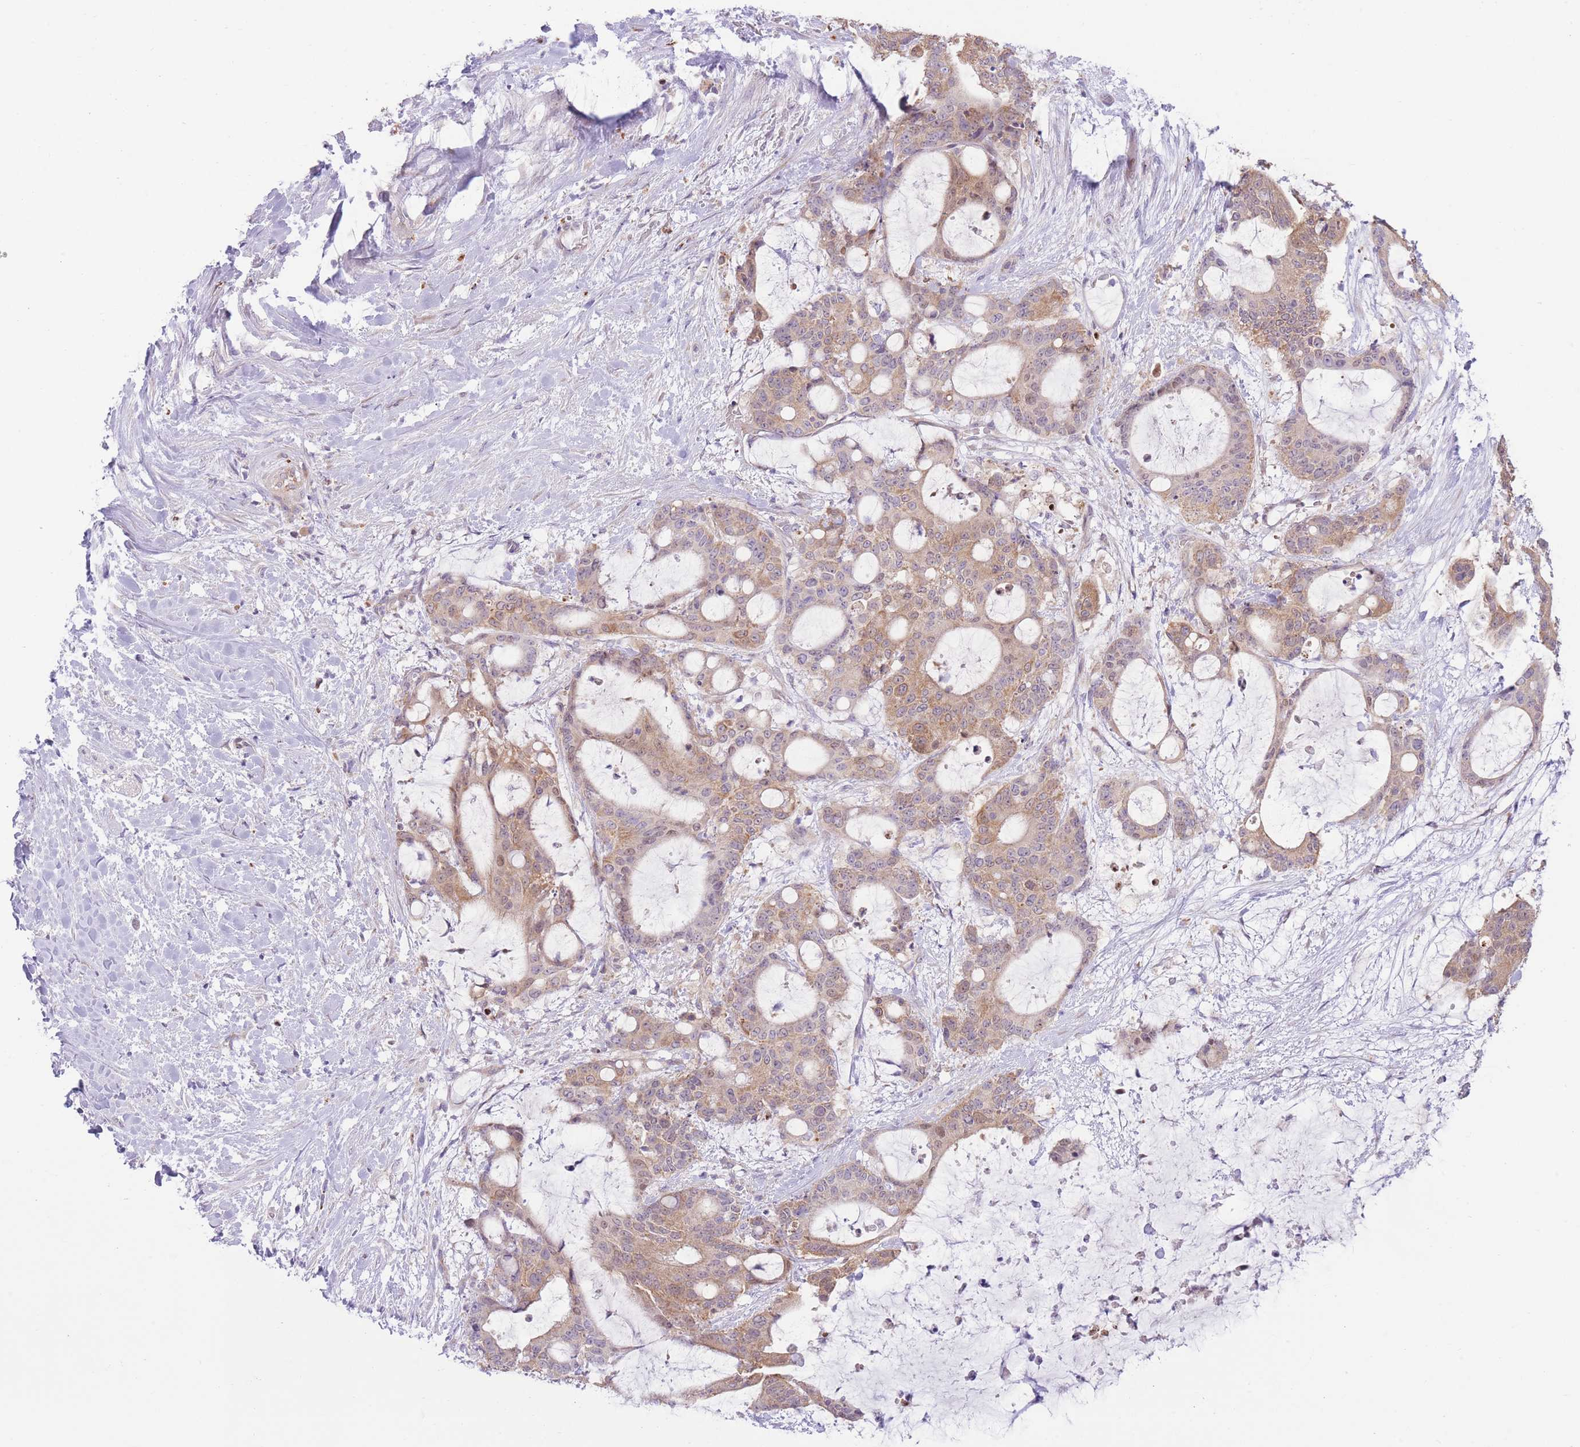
{"staining": {"intensity": "moderate", "quantity": ">75%", "location": "cytoplasmic/membranous"}, "tissue": "liver cancer", "cell_type": "Tumor cells", "image_type": "cancer", "snomed": [{"axis": "morphology", "description": "Normal tissue, NOS"}, {"axis": "morphology", "description": "Cholangiocarcinoma"}, {"axis": "topography", "description": "Liver"}, {"axis": "topography", "description": "Peripheral nerve tissue"}], "caption": "Moderate cytoplasmic/membranous positivity is seen in approximately >75% of tumor cells in liver cancer (cholangiocarcinoma).", "gene": "BOLA2B", "patient": {"sex": "female", "age": 73}}